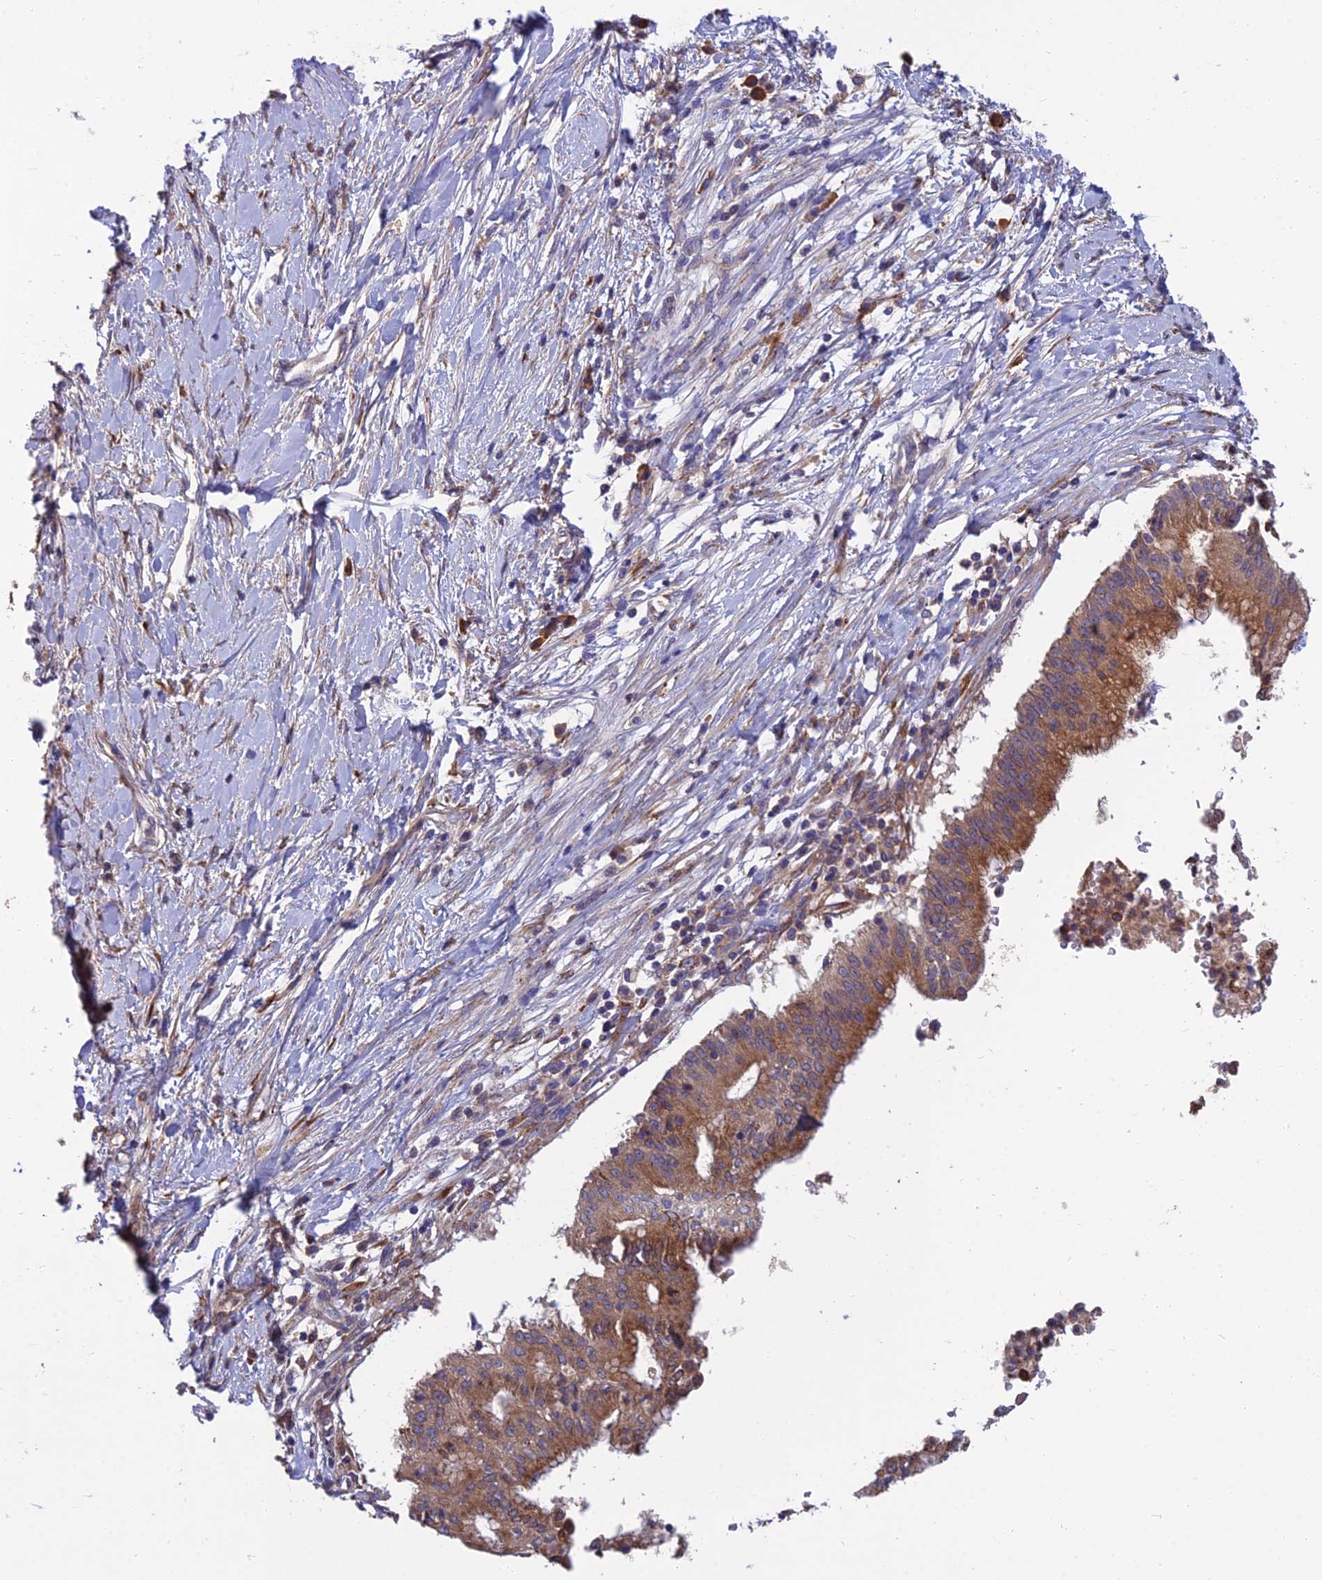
{"staining": {"intensity": "moderate", "quantity": ">75%", "location": "cytoplasmic/membranous"}, "tissue": "pancreatic cancer", "cell_type": "Tumor cells", "image_type": "cancer", "snomed": [{"axis": "morphology", "description": "Adenocarcinoma, NOS"}, {"axis": "topography", "description": "Pancreas"}], "caption": "Immunohistochemical staining of pancreatic cancer reveals medium levels of moderate cytoplasmic/membranous staining in approximately >75% of tumor cells.", "gene": "UMAD1", "patient": {"sex": "male", "age": 68}}